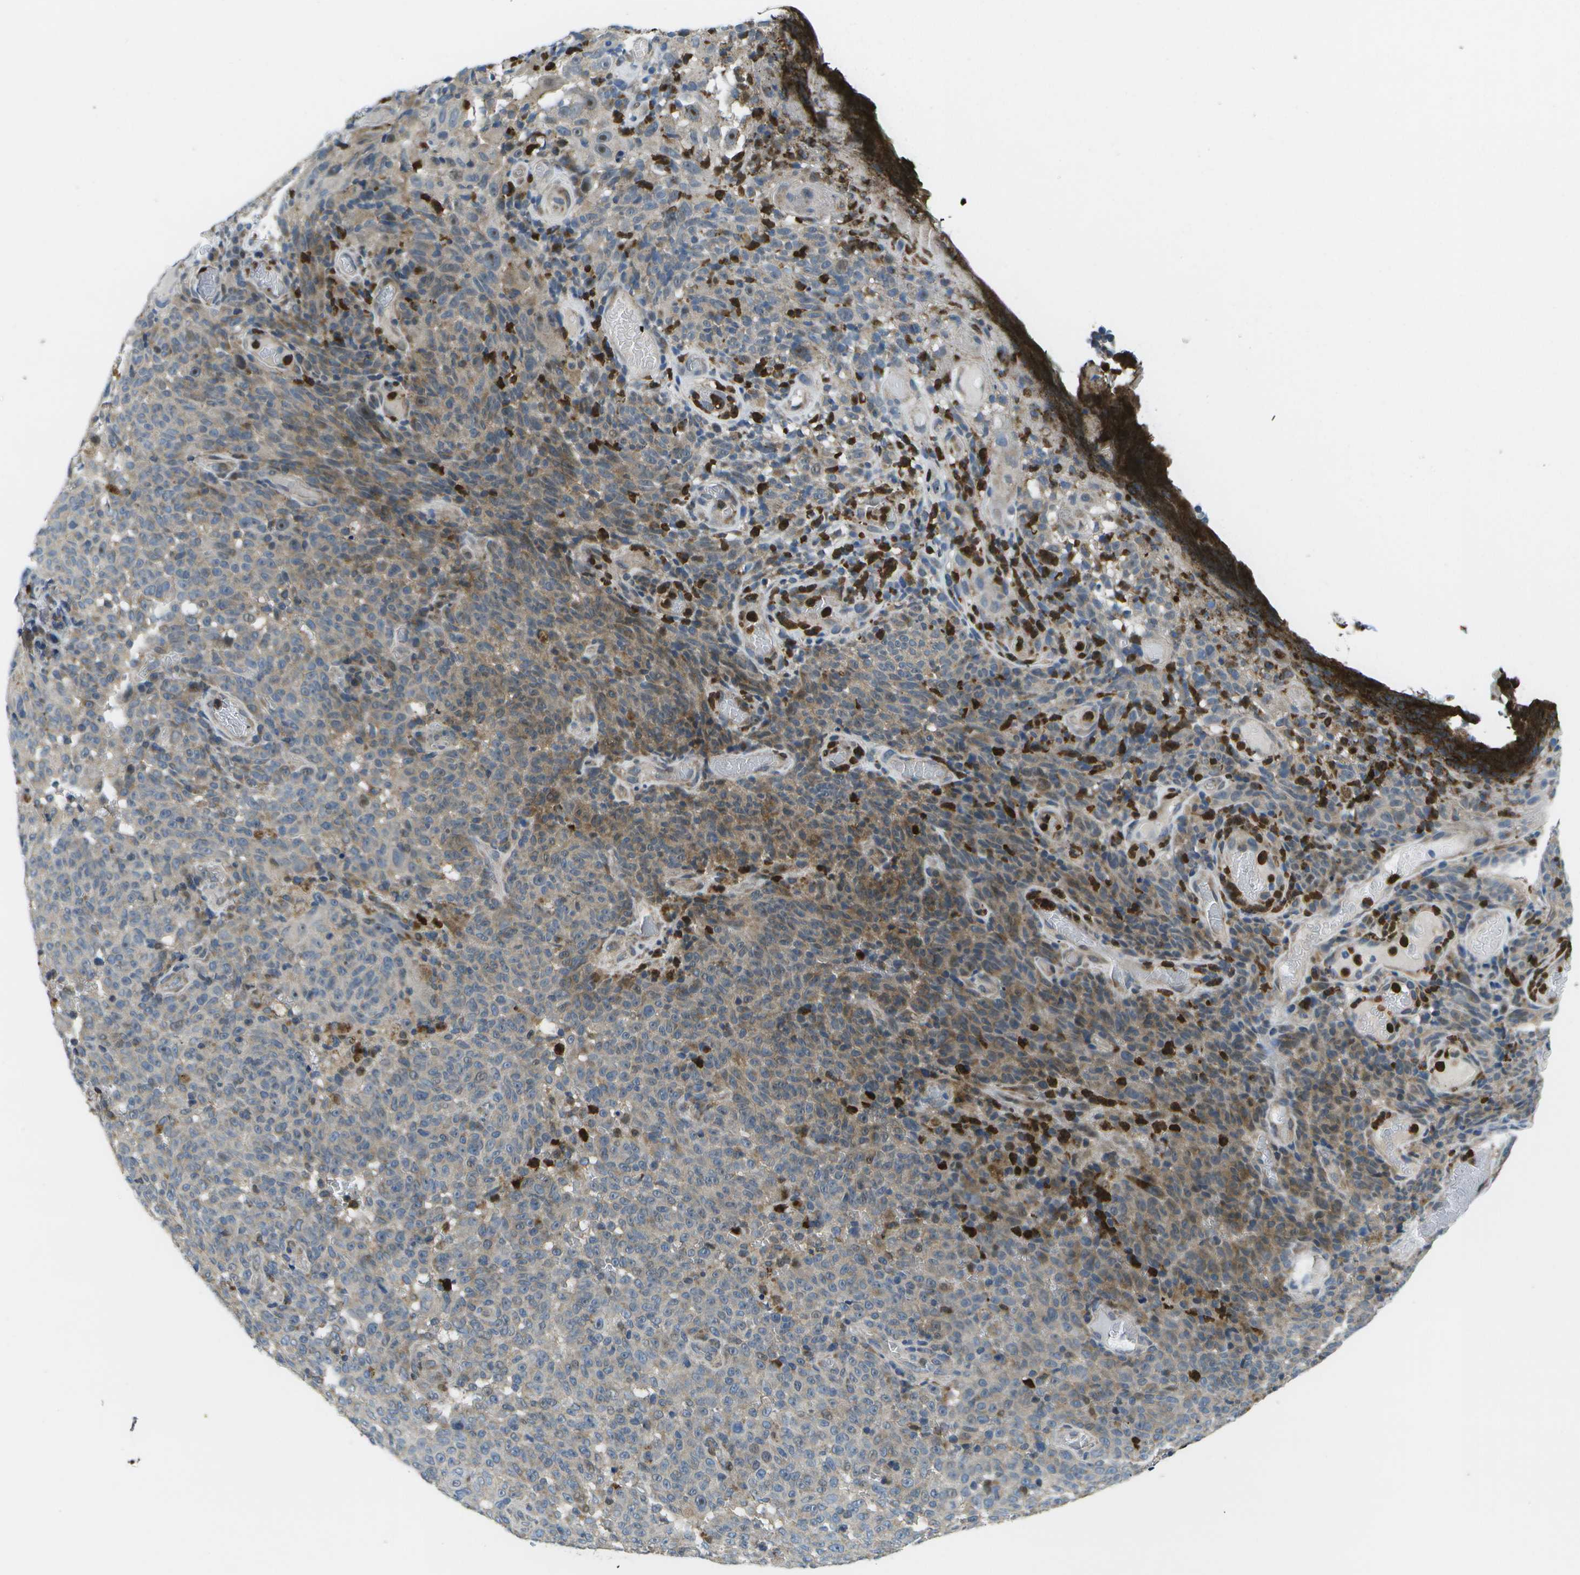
{"staining": {"intensity": "moderate", "quantity": "<25%", "location": "cytoplasmic/membranous"}, "tissue": "melanoma", "cell_type": "Tumor cells", "image_type": "cancer", "snomed": [{"axis": "morphology", "description": "Malignant melanoma, NOS"}, {"axis": "topography", "description": "Skin"}], "caption": "This is a photomicrograph of immunohistochemistry (IHC) staining of malignant melanoma, which shows moderate expression in the cytoplasmic/membranous of tumor cells.", "gene": "GALNT15", "patient": {"sex": "female", "age": 82}}